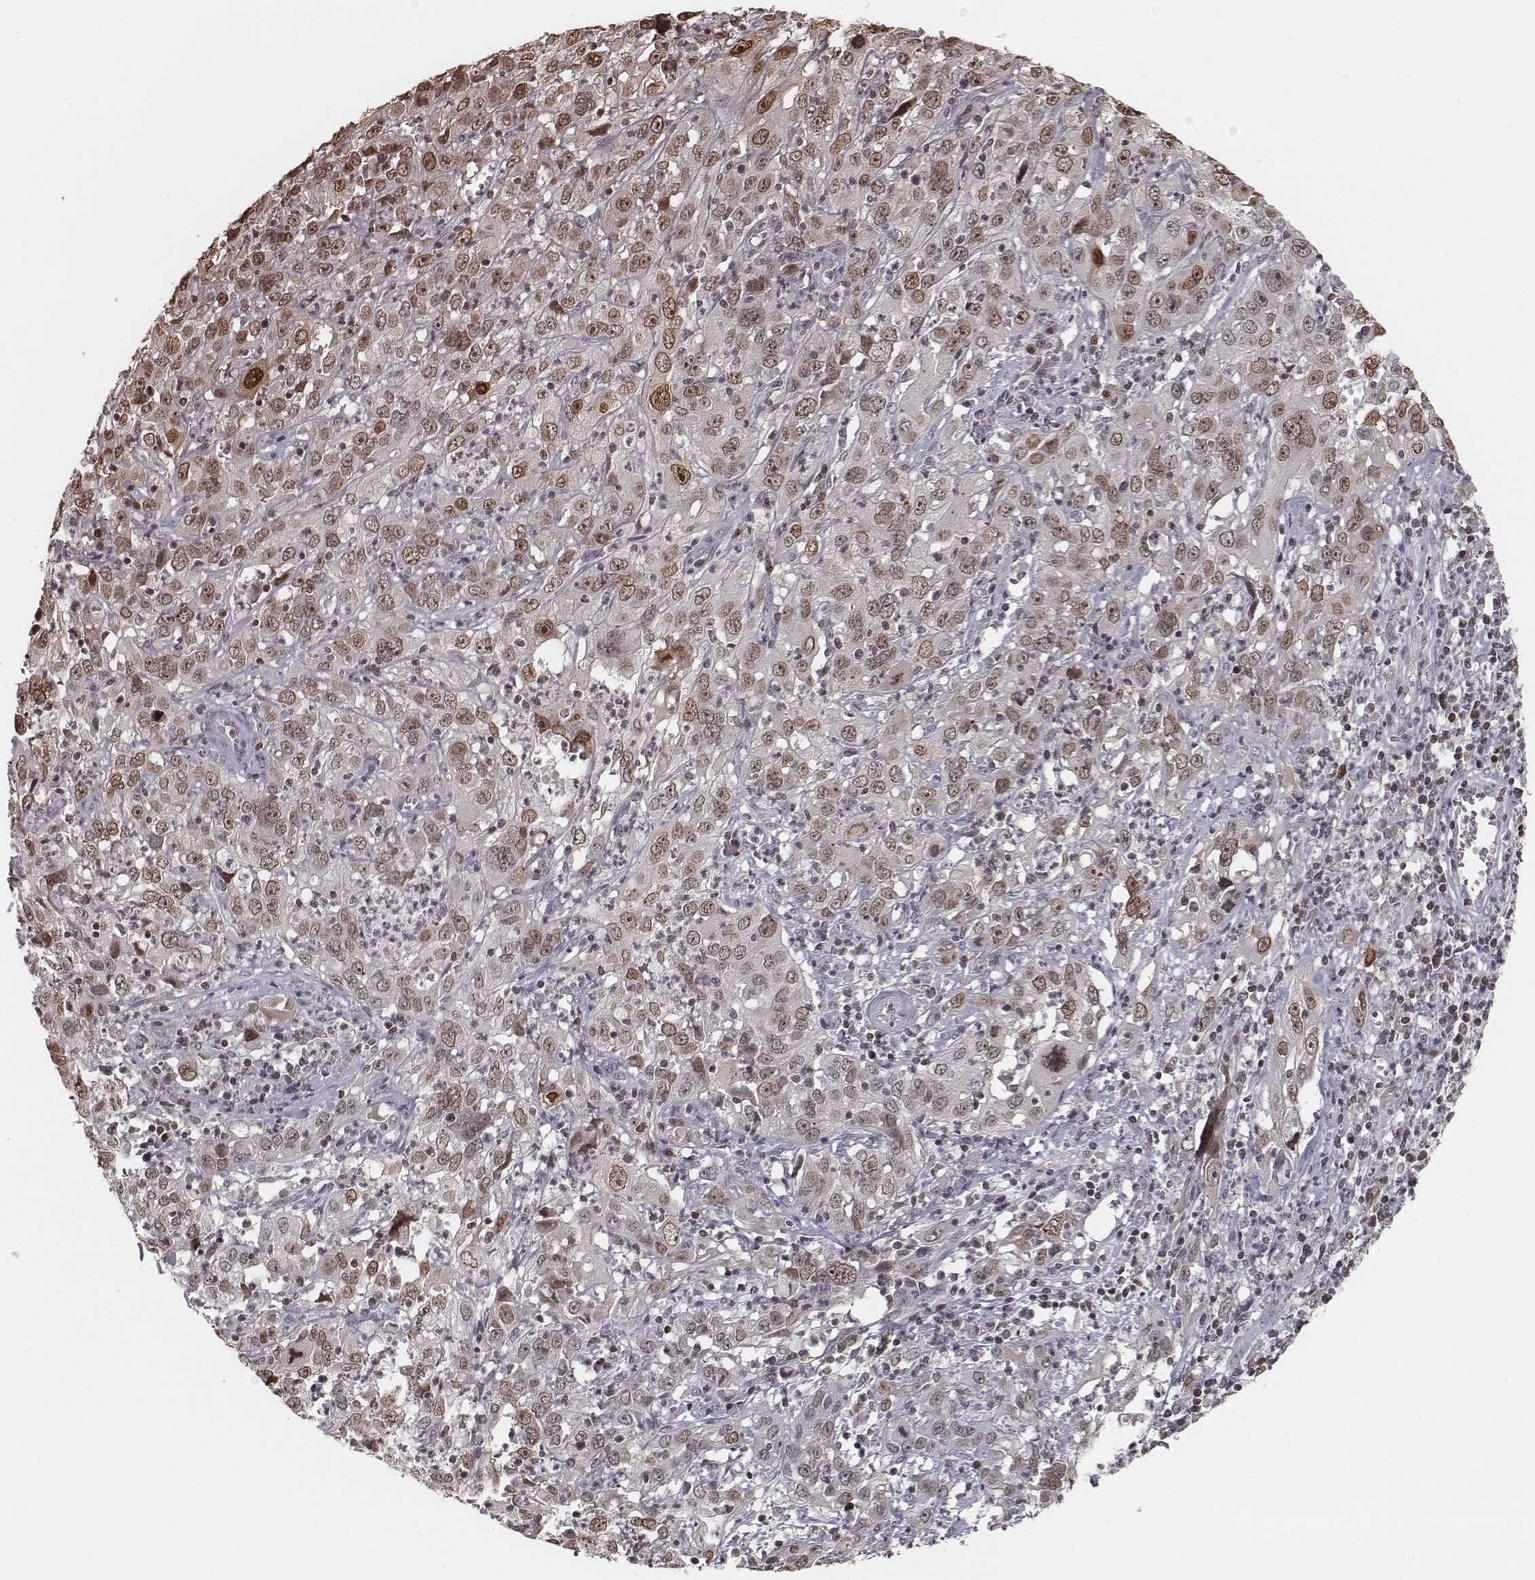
{"staining": {"intensity": "moderate", "quantity": ">75%", "location": "nuclear"}, "tissue": "cervical cancer", "cell_type": "Tumor cells", "image_type": "cancer", "snomed": [{"axis": "morphology", "description": "Squamous cell carcinoma, NOS"}, {"axis": "topography", "description": "Cervix"}], "caption": "Immunohistochemistry of squamous cell carcinoma (cervical) displays medium levels of moderate nuclear expression in about >75% of tumor cells.", "gene": "HMGA2", "patient": {"sex": "female", "age": 32}}